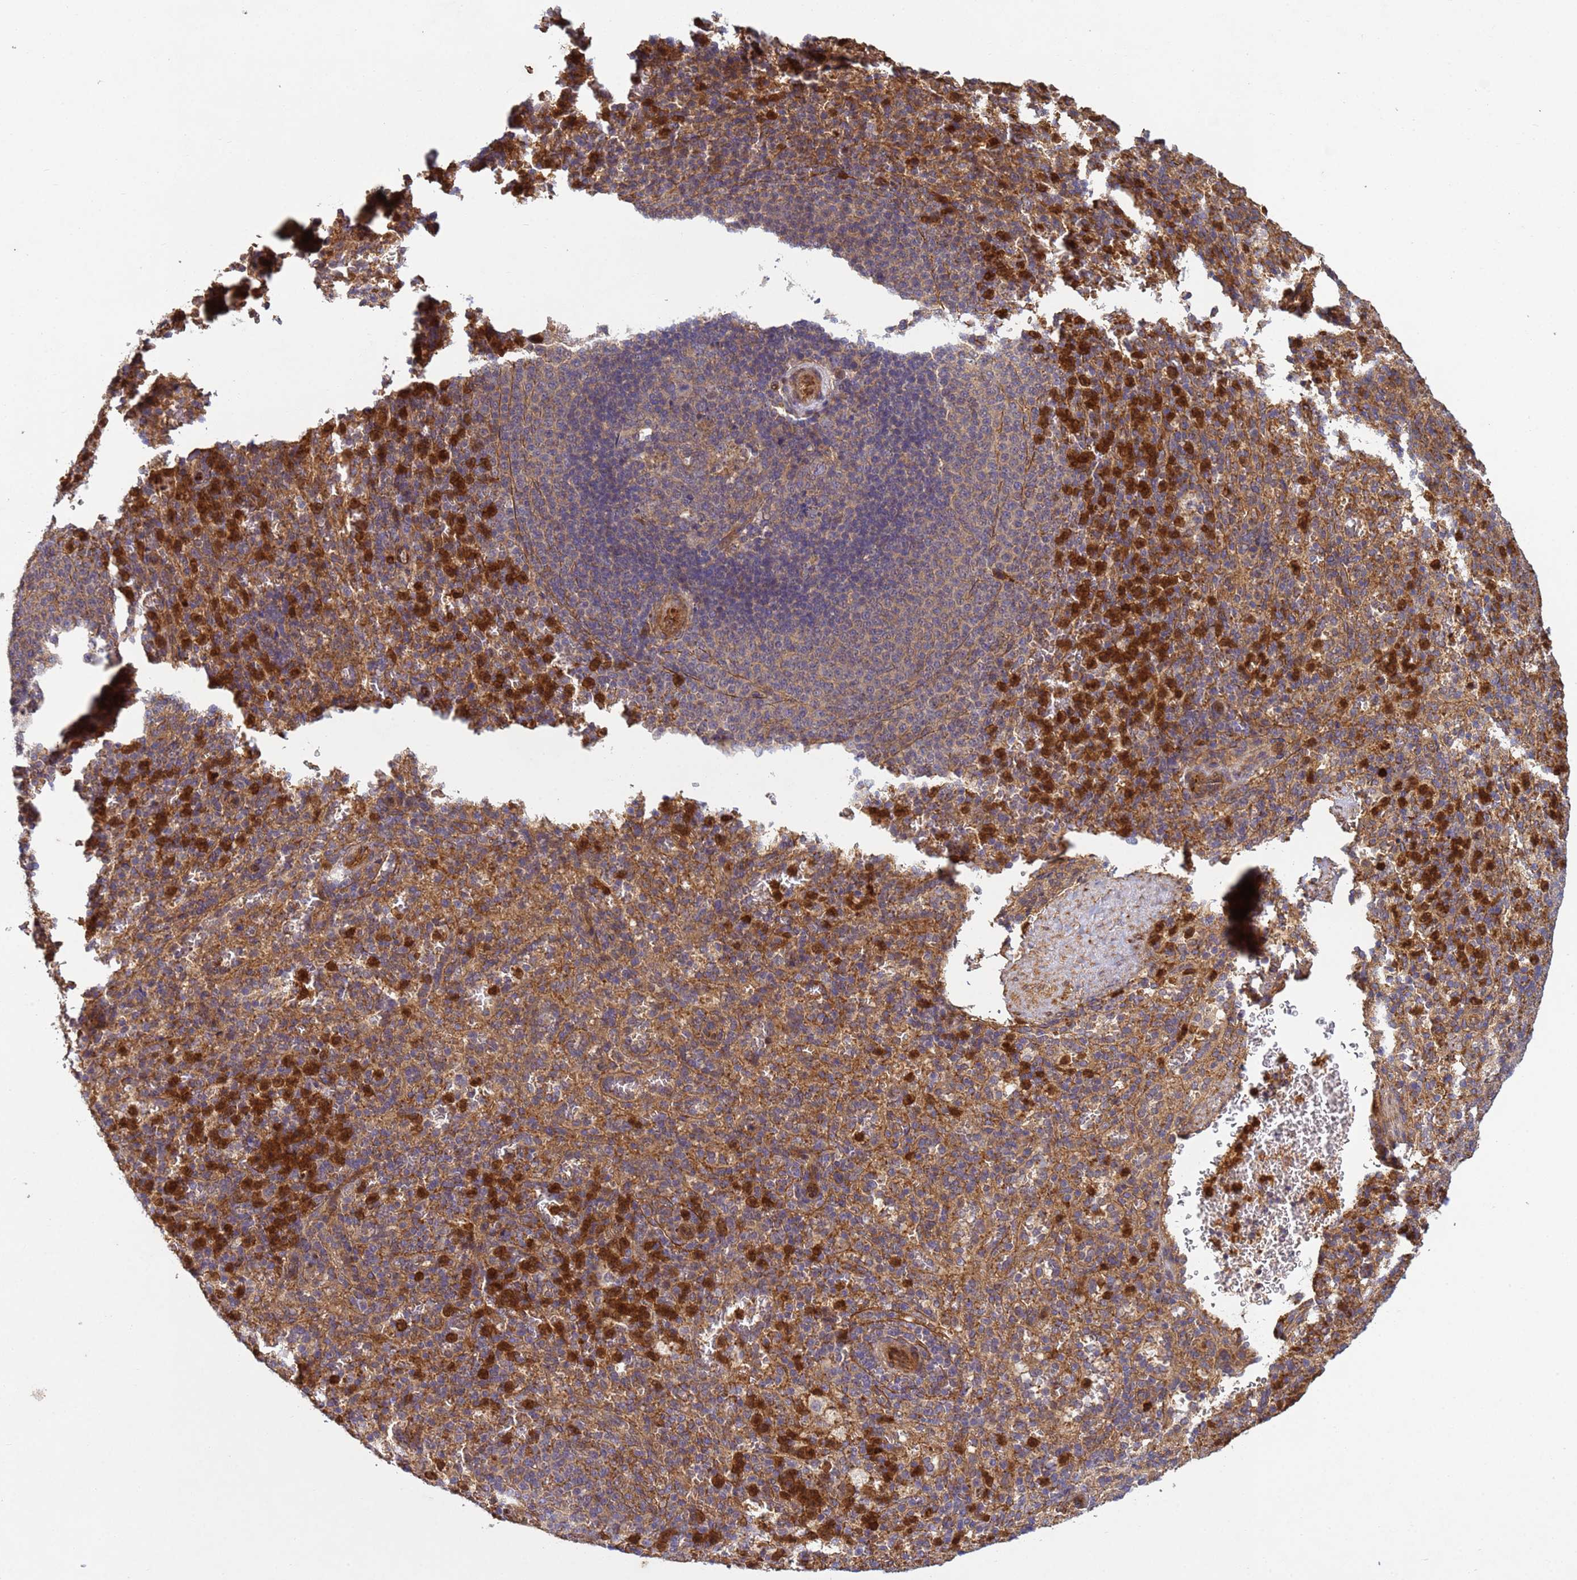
{"staining": {"intensity": "strong", "quantity": "25%-75%", "location": "cytoplasmic/membranous"}, "tissue": "spleen", "cell_type": "Cells in red pulp", "image_type": "normal", "snomed": [{"axis": "morphology", "description": "Normal tissue, NOS"}, {"axis": "topography", "description": "Spleen"}], "caption": "Protein staining displays strong cytoplasmic/membranous expression in approximately 25%-75% of cells in red pulp in unremarkable spleen. Using DAB (brown) and hematoxylin (blue) stains, captured at high magnification using brightfield microscopy.", "gene": "C8orf34", "patient": {"sex": "female", "age": 21}}